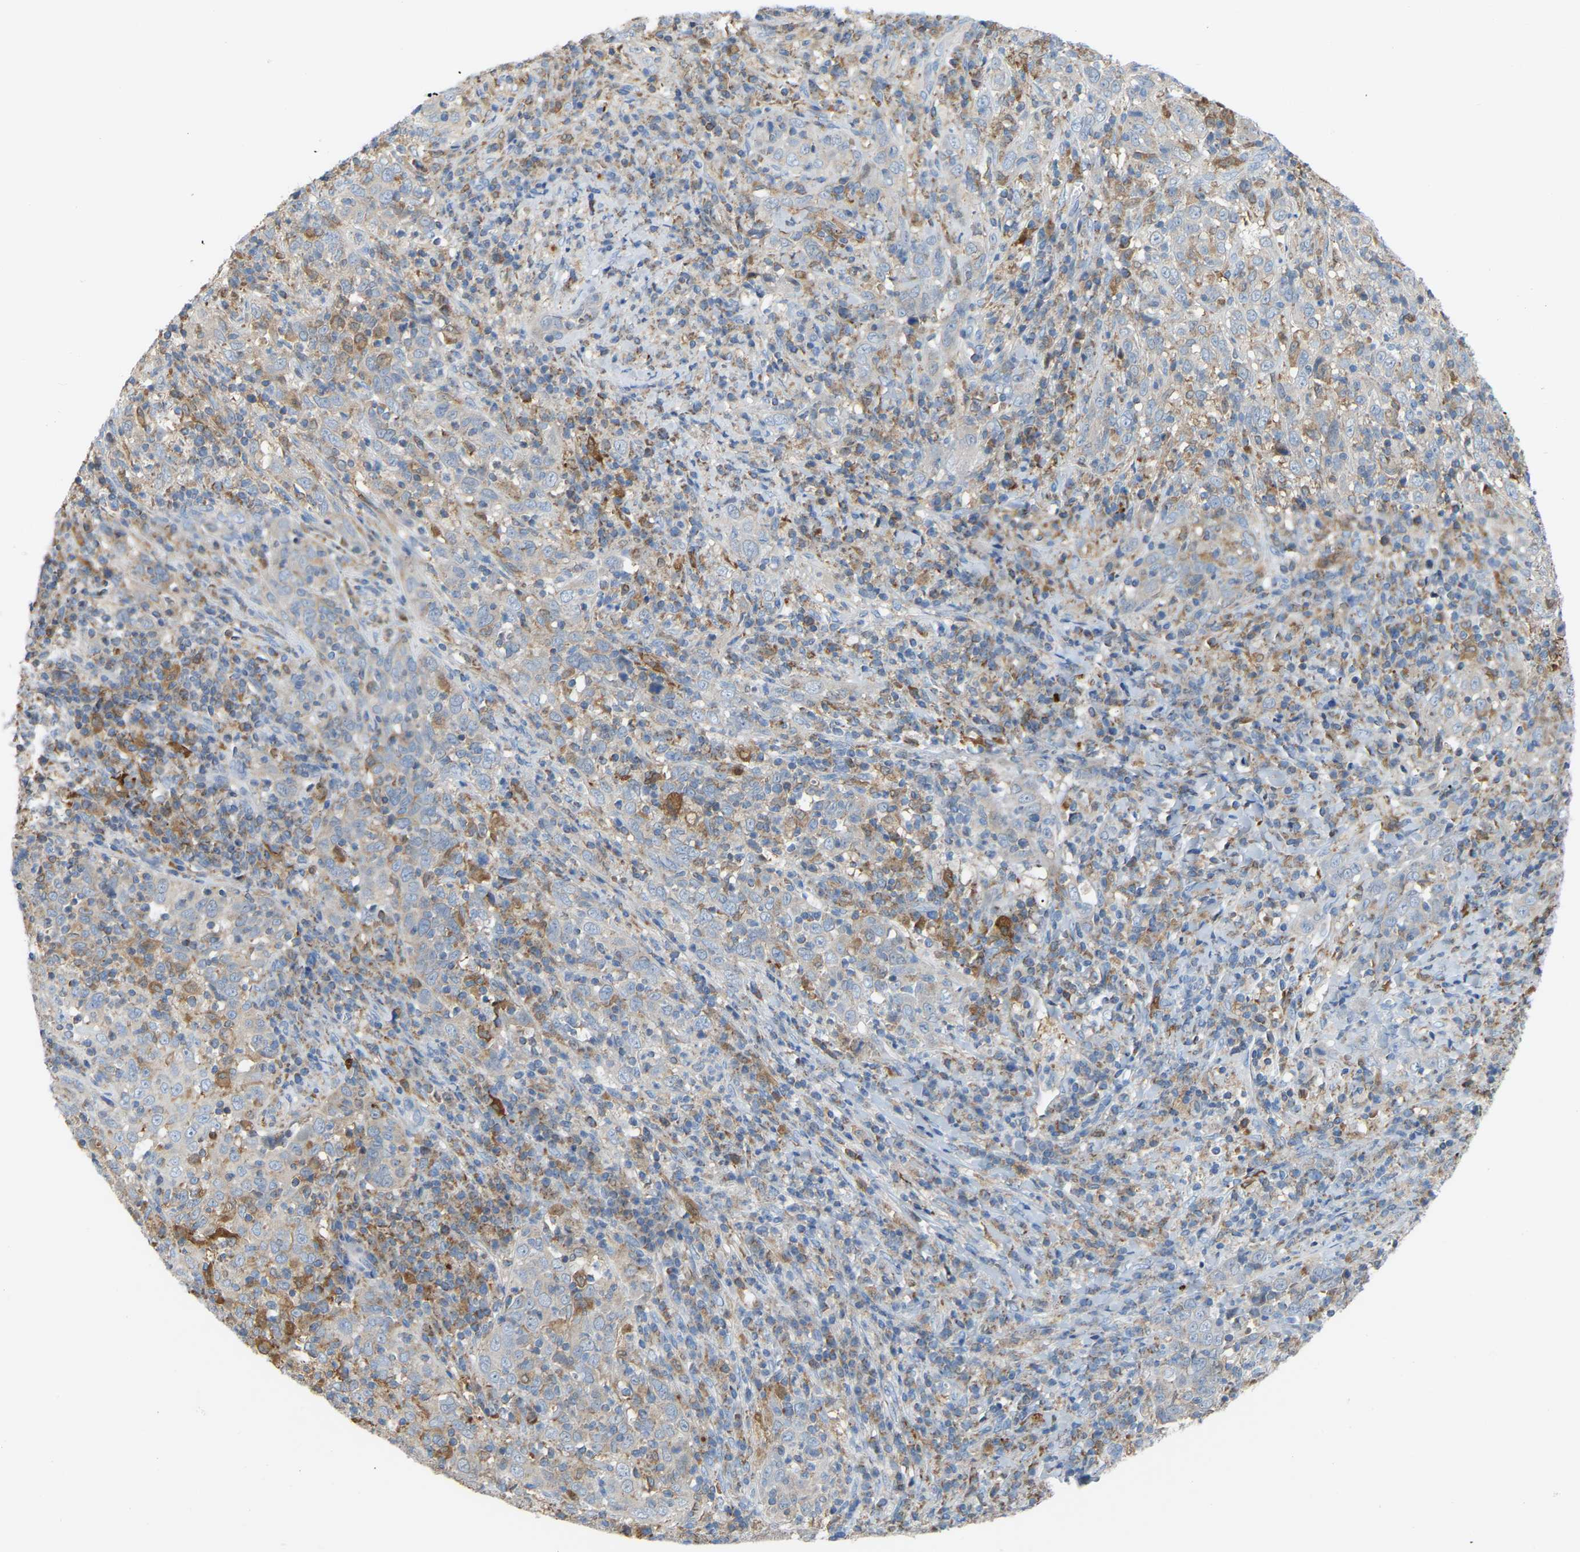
{"staining": {"intensity": "negative", "quantity": "none", "location": "none"}, "tissue": "cervical cancer", "cell_type": "Tumor cells", "image_type": "cancer", "snomed": [{"axis": "morphology", "description": "Squamous cell carcinoma, NOS"}, {"axis": "topography", "description": "Cervix"}], "caption": "DAB immunohistochemical staining of cervical cancer exhibits no significant staining in tumor cells.", "gene": "CROT", "patient": {"sex": "female", "age": 46}}